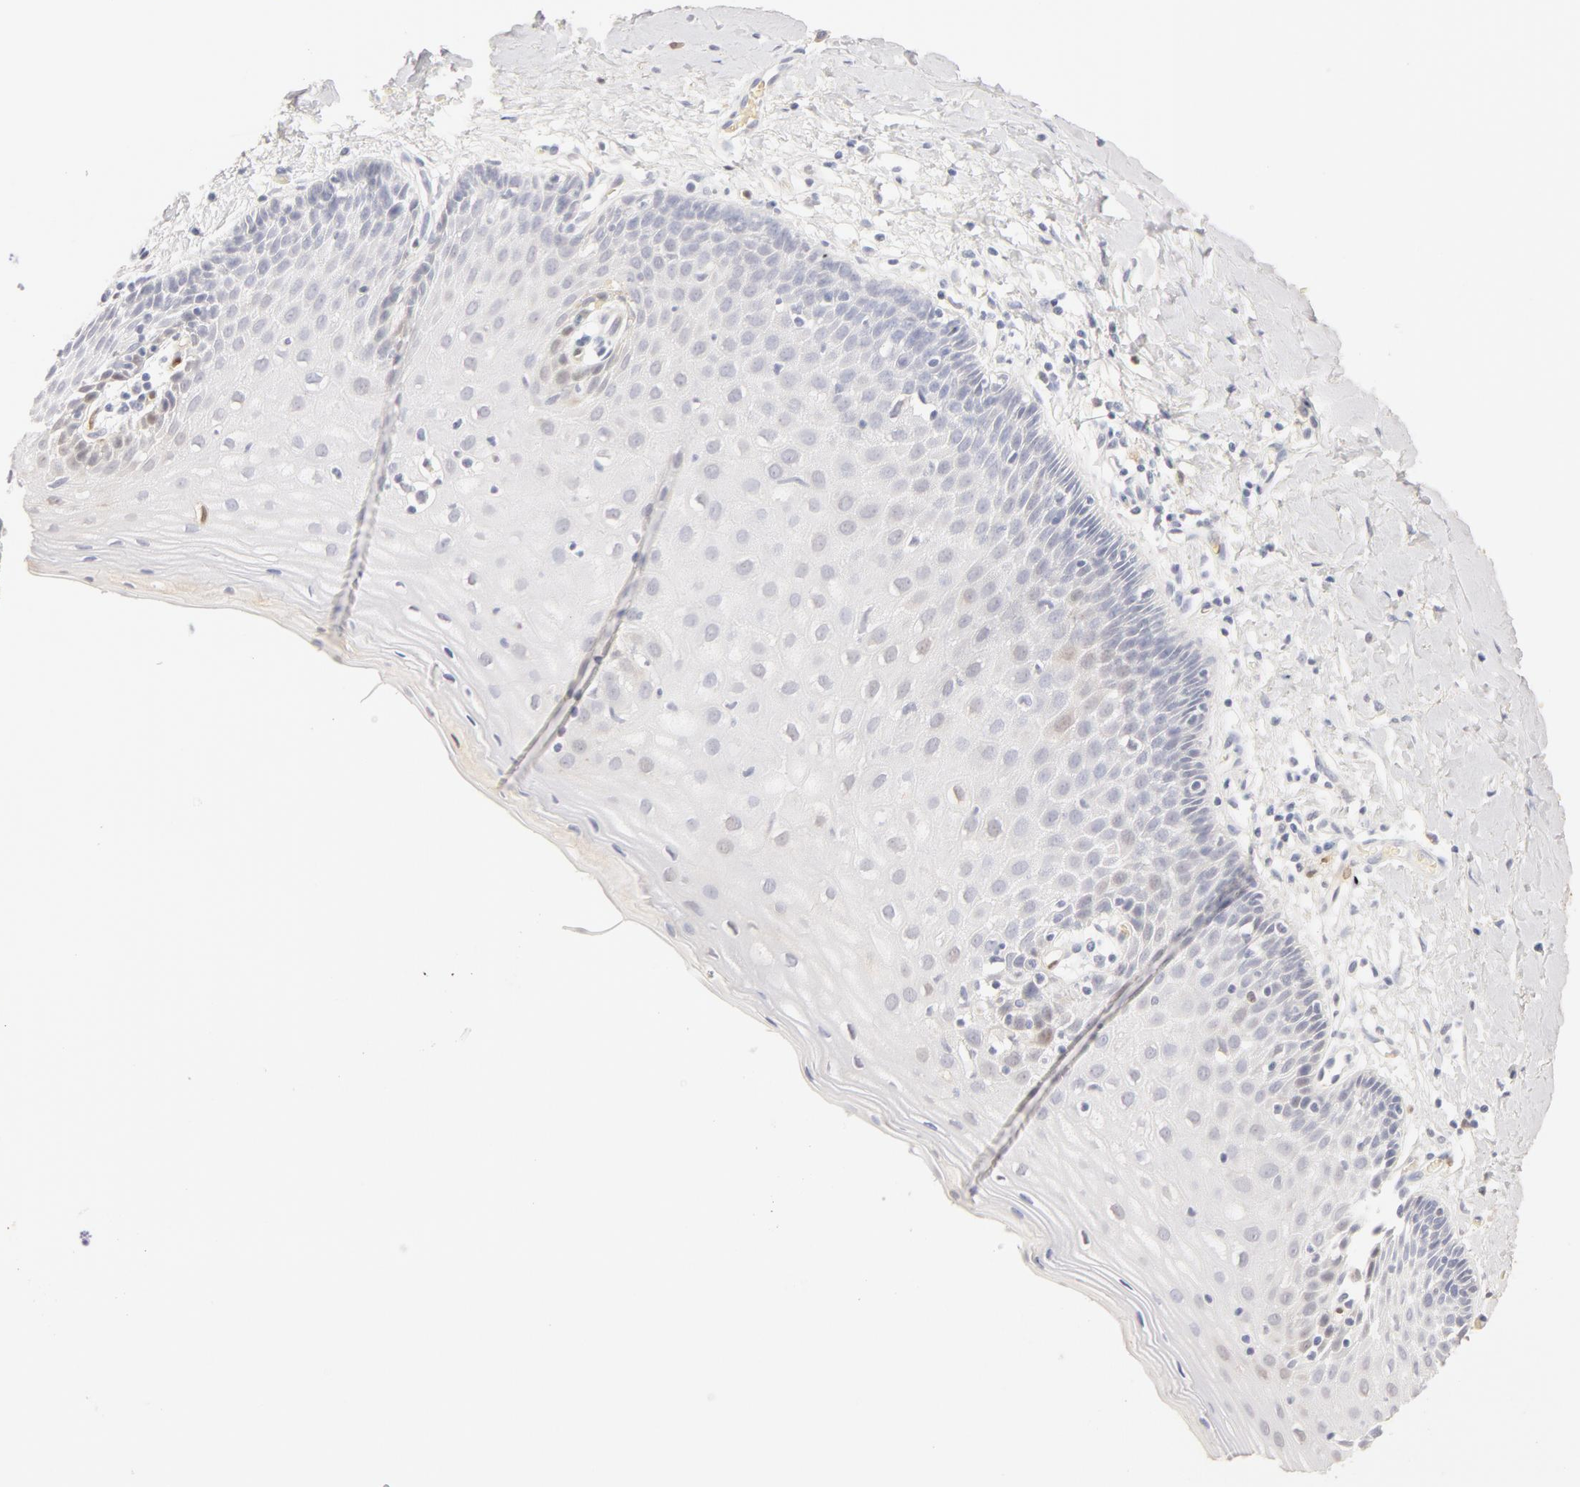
{"staining": {"intensity": "negative", "quantity": "none", "location": "none"}, "tissue": "cervix", "cell_type": "Glandular cells", "image_type": "normal", "snomed": [{"axis": "morphology", "description": "Normal tissue, NOS"}, {"axis": "topography", "description": "Cervix"}], "caption": "An IHC histopathology image of unremarkable cervix is shown. There is no staining in glandular cells of cervix. (DAB IHC with hematoxylin counter stain).", "gene": "CA2", "patient": {"sex": "female", "age": 53}}